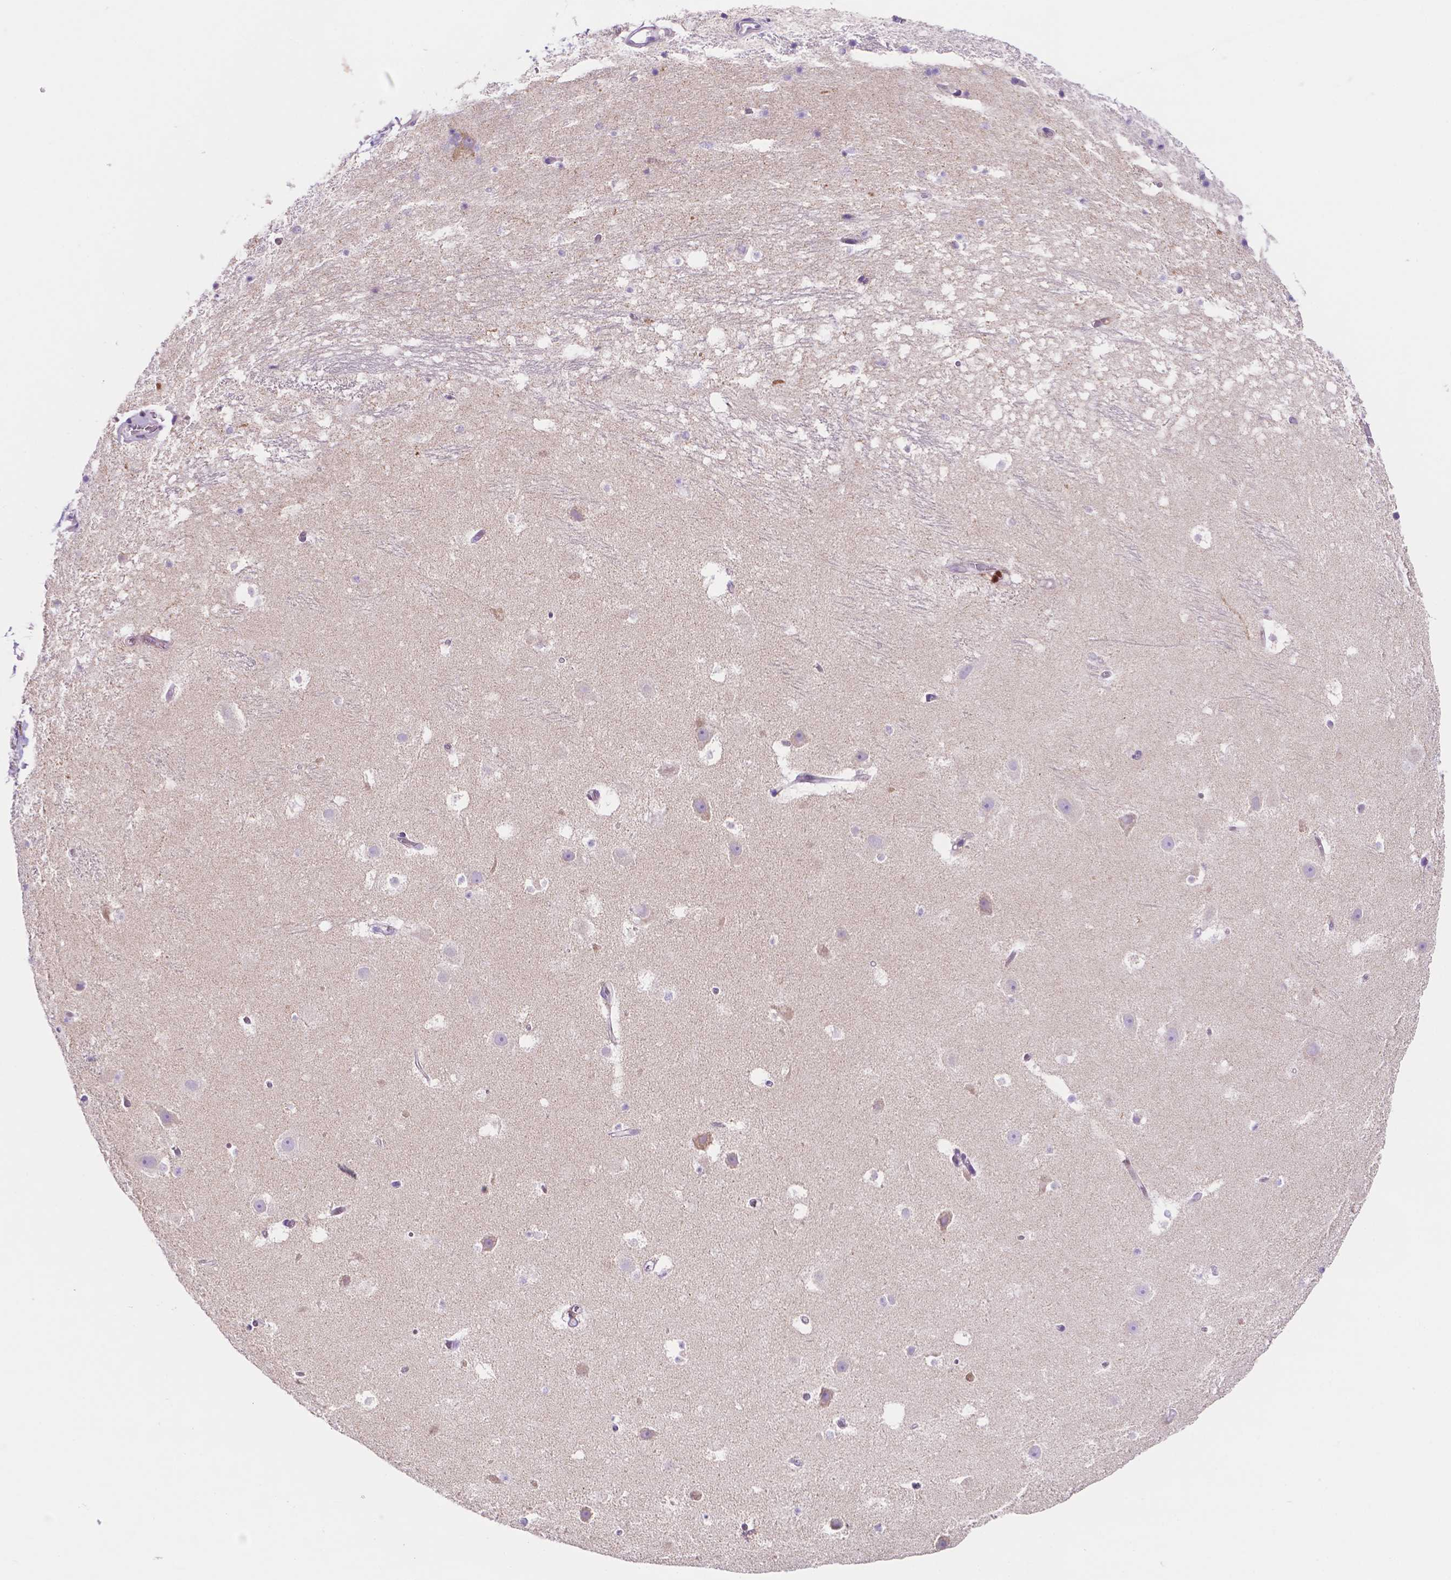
{"staining": {"intensity": "negative", "quantity": "none", "location": "none"}, "tissue": "hippocampus", "cell_type": "Glial cells", "image_type": "normal", "snomed": [{"axis": "morphology", "description": "Normal tissue, NOS"}, {"axis": "topography", "description": "Hippocampus"}], "caption": "Glial cells are negative for protein expression in normal human hippocampus.", "gene": "CEACAM7", "patient": {"sex": "male", "age": 26}}